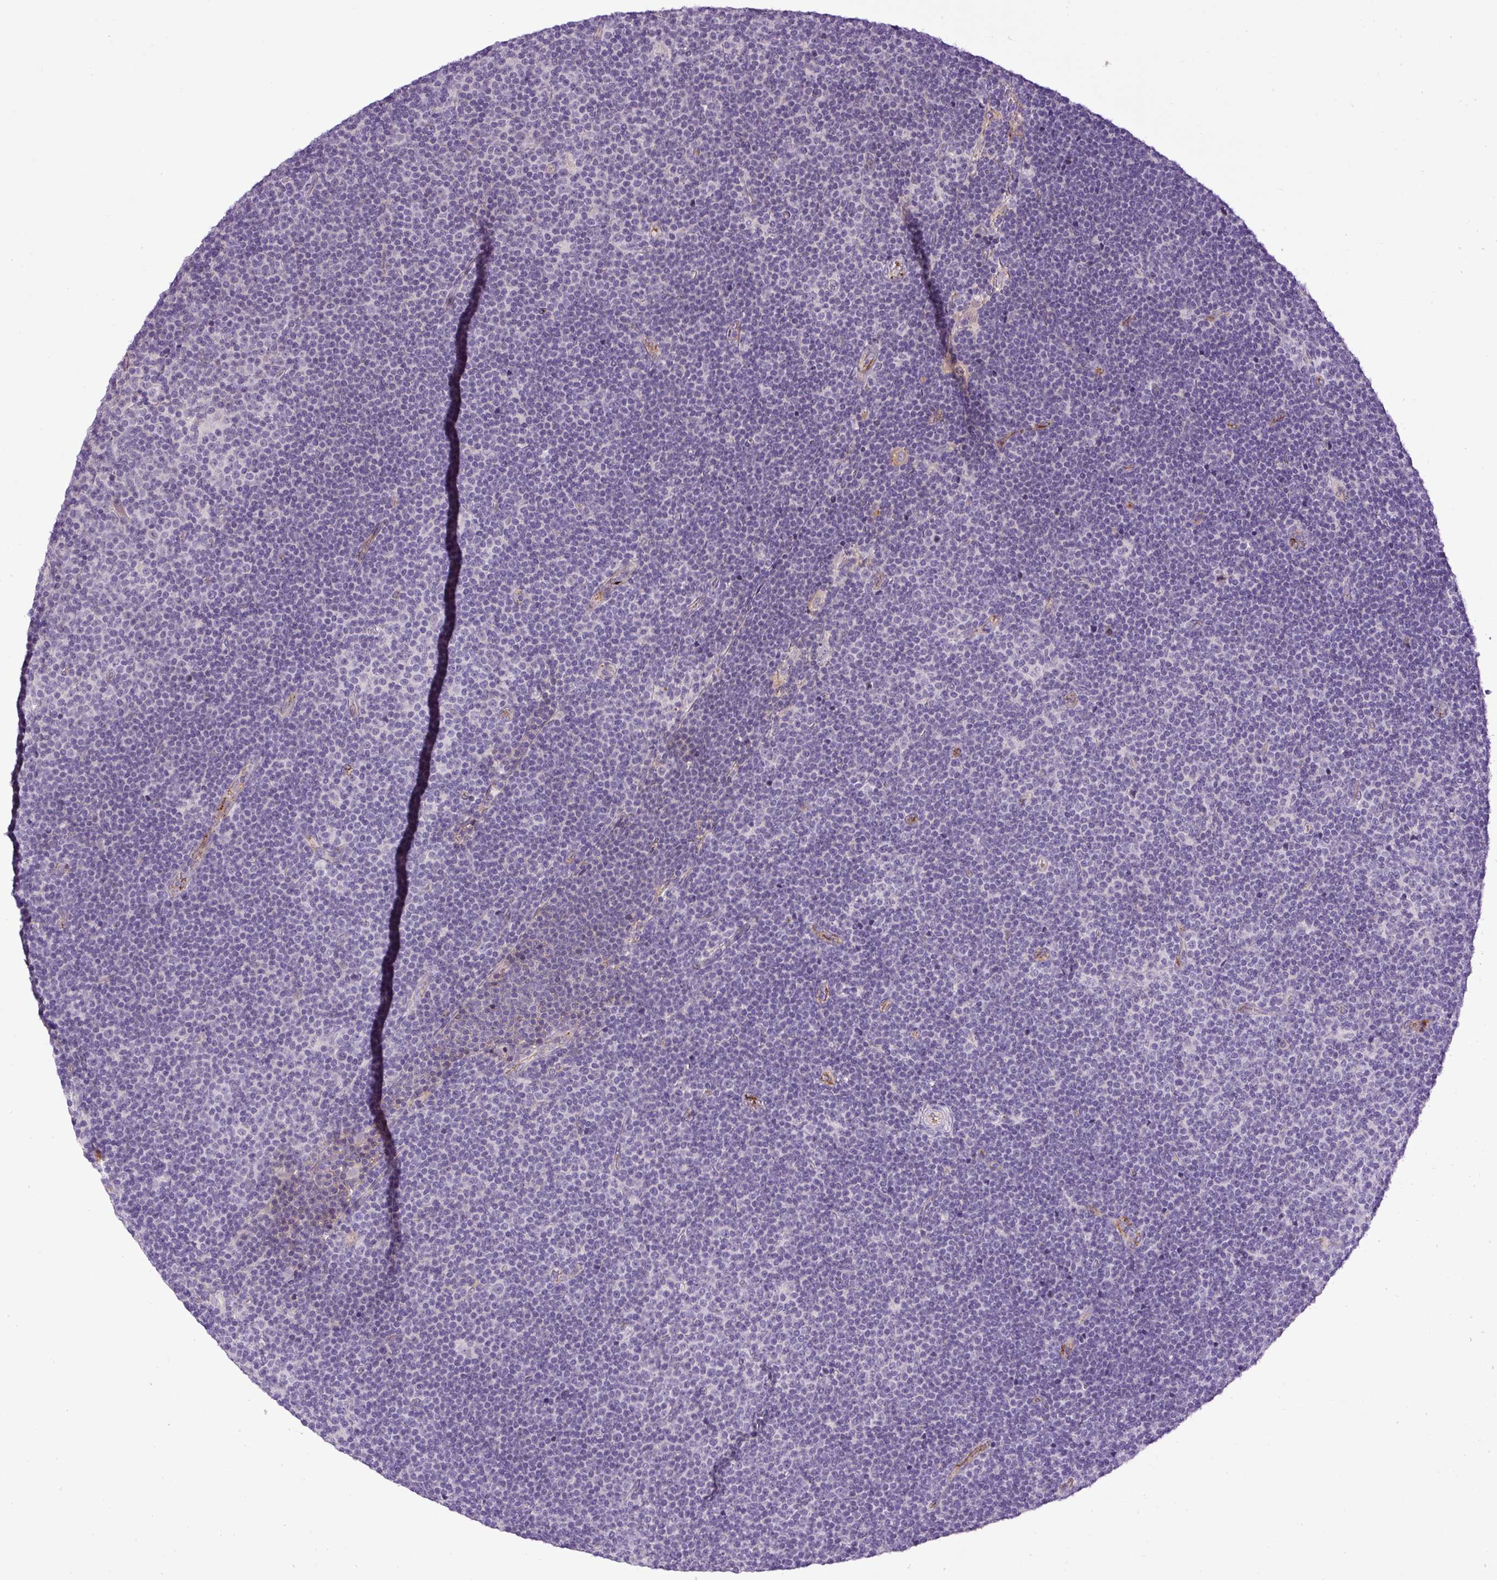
{"staining": {"intensity": "negative", "quantity": "none", "location": "none"}, "tissue": "lymphoma", "cell_type": "Tumor cells", "image_type": "cancer", "snomed": [{"axis": "morphology", "description": "Malignant lymphoma, non-Hodgkin's type, Low grade"}, {"axis": "topography", "description": "Lymph node"}], "caption": "Micrograph shows no significant protein staining in tumor cells of low-grade malignant lymphoma, non-Hodgkin's type.", "gene": "LEFTY2", "patient": {"sex": "male", "age": 48}}